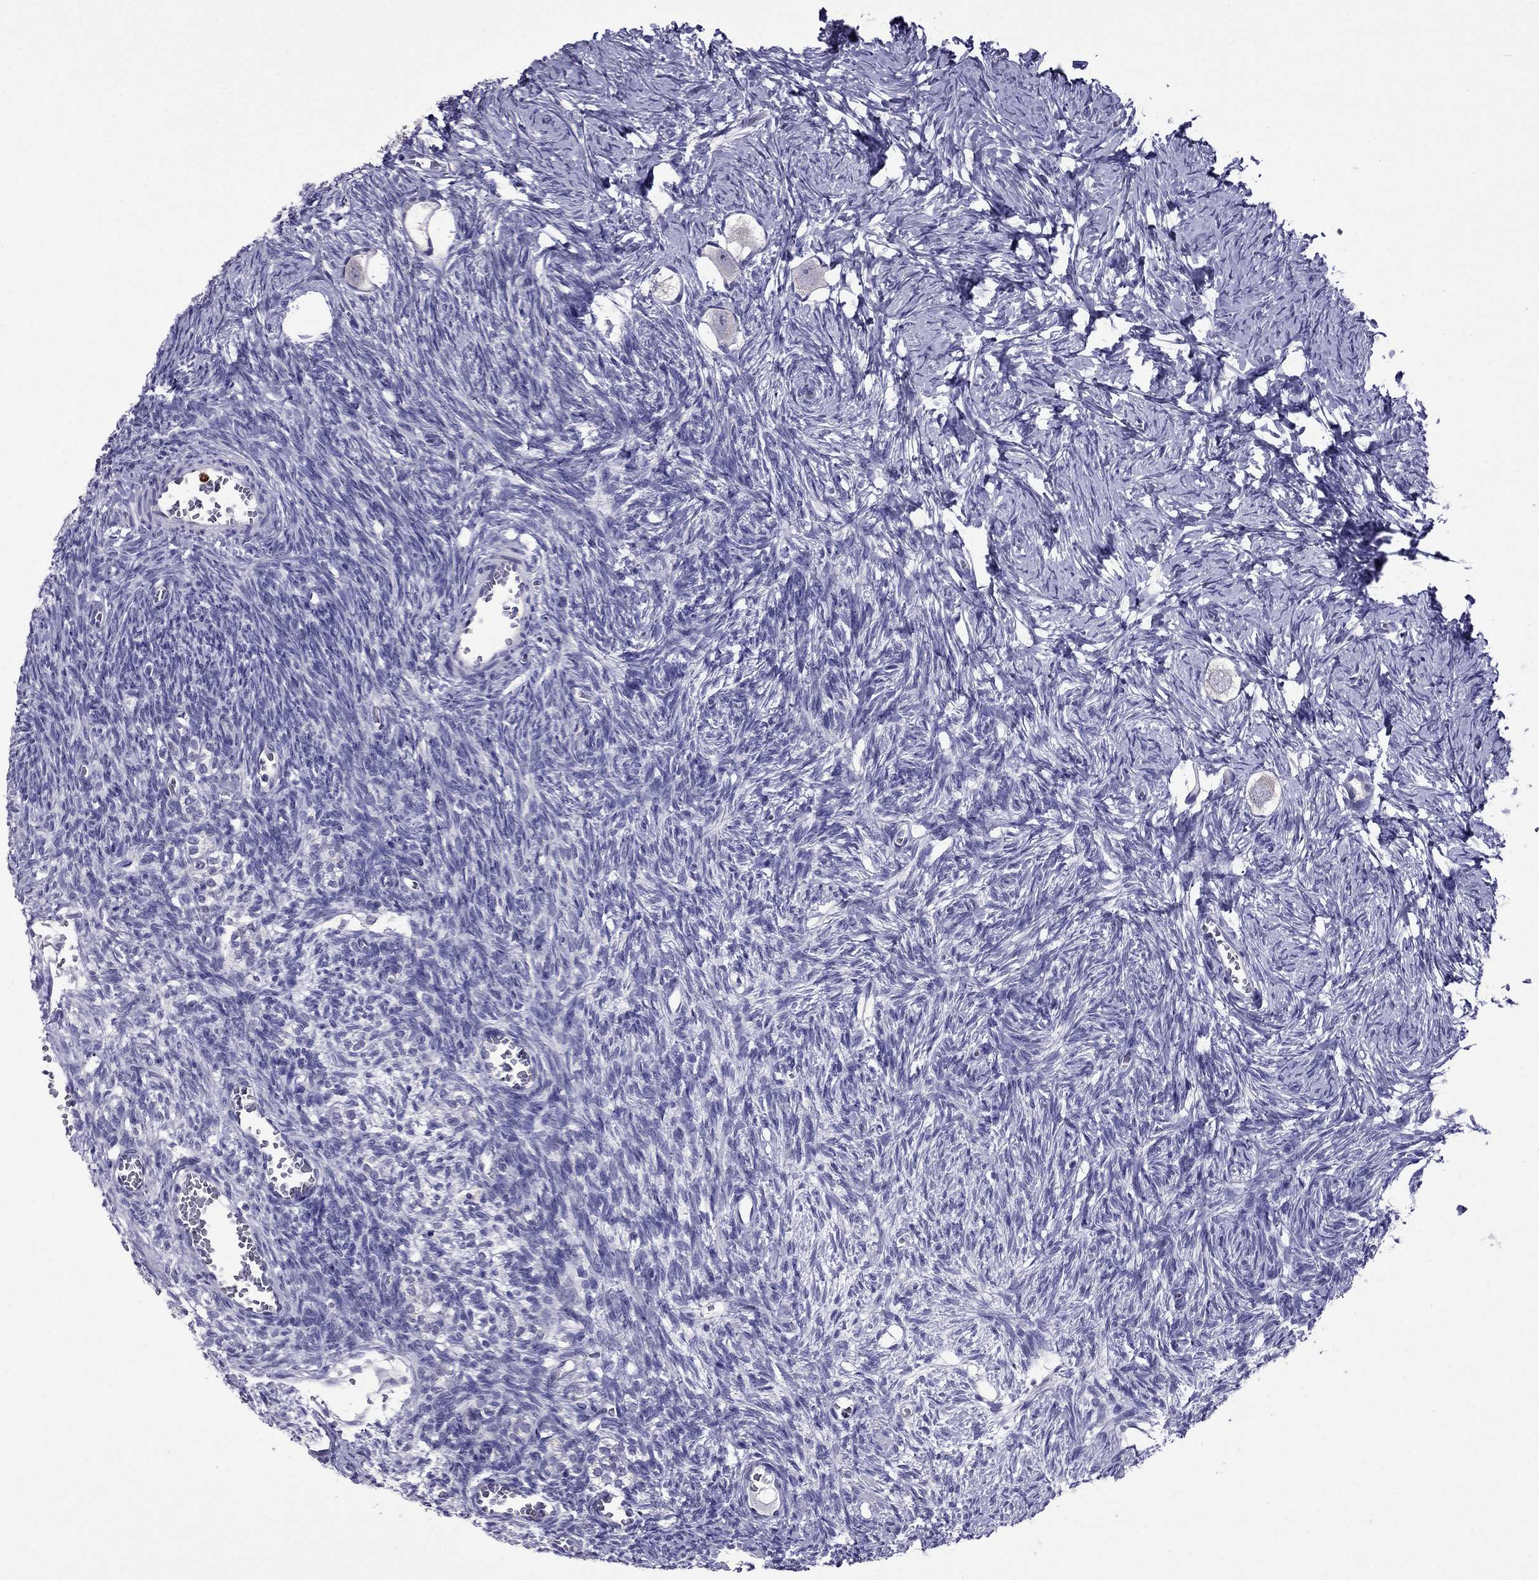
{"staining": {"intensity": "negative", "quantity": "none", "location": "none"}, "tissue": "ovary", "cell_type": "Follicle cells", "image_type": "normal", "snomed": [{"axis": "morphology", "description": "Normal tissue, NOS"}, {"axis": "topography", "description": "Ovary"}], "caption": "Follicle cells are negative for protein expression in unremarkable human ovary. The staining was performed using DAB (3,3'-diaminobenzidine) to visualize the protein expression in brown, while the nuclei were stained in blue with hematoxylin (Magnification: 20x).", "gene": "OLFM4", "patient": {"sex": "female", "age": 27}}